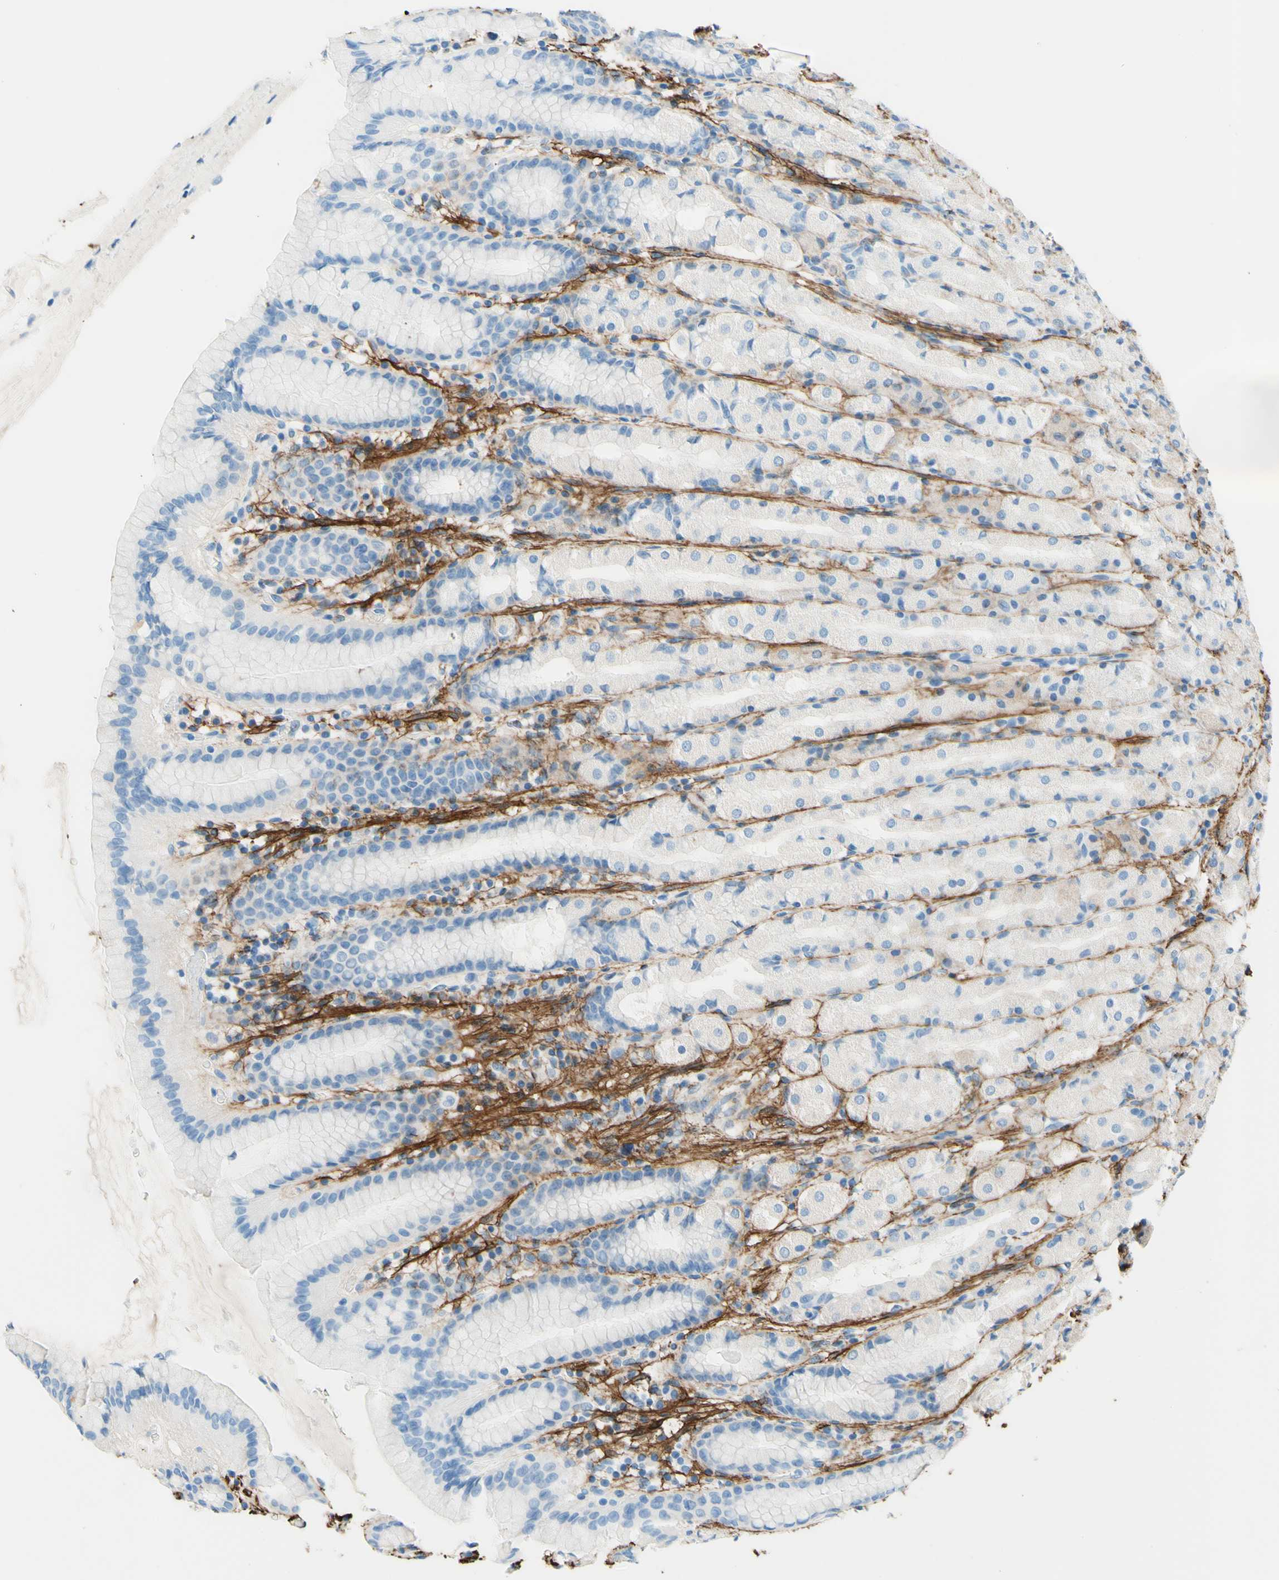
{"staining": {"intensity": "negative", "quantity": "none", "location": "none"}, "tissue": "stomach", "cell_type": "Glandular cells", "image_type": "normal", "snomed": [{"axis": "morphology", "description": "Normal tissue, NOS"}, {"axis": "topography", "description": "Stomach, upper"}], "caption": "Stomach stained for a protein using IHC demonstrates no expression glandular cells.", "gene": "MFAP5", "patient": {"sex": "male", "age": 68}}